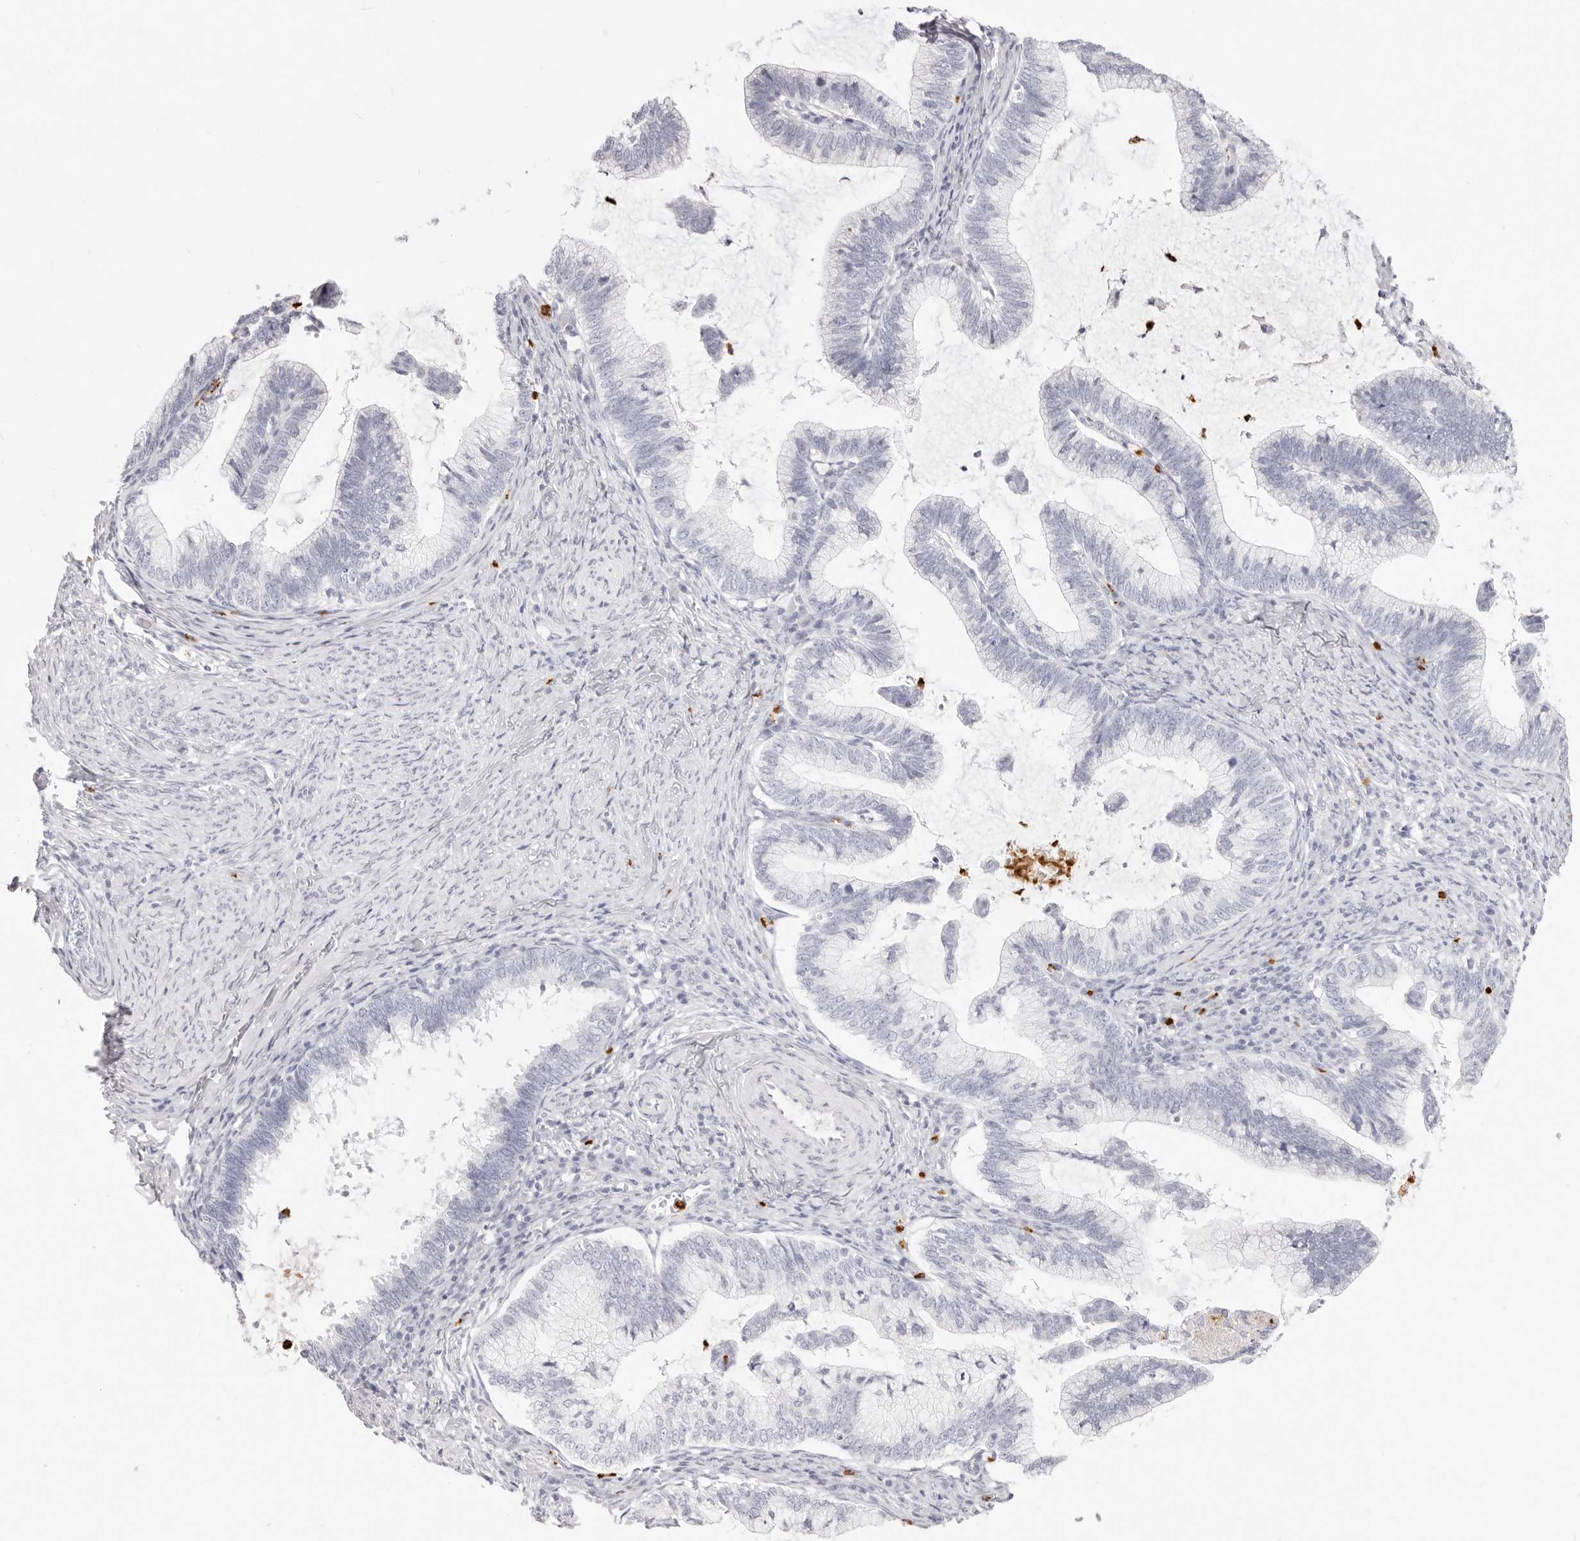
{"staining": {"intensity": "negative", "quantity": "none", "location": "none"}, "tissue": "cervical cancer", "cell_type": "Tumor cells", "image_type": "cancer", "snomed": [{"axis": "morphology", "description": "Adenocarcinoma, NOS"}, {"axis": "topography", "description": "Cervix"}], "caption": "Immunohistochemistry (IHC) photomicrograph of adenocarcinoma (cervical) stained for a protein (brown), which exhibits no positivity in tumor cells. (Immunohistochemistry (IHC), brightfield microscopy, high magnification).", "gene": "CAMP", "patient": {"sex": "female", "age": 36}}